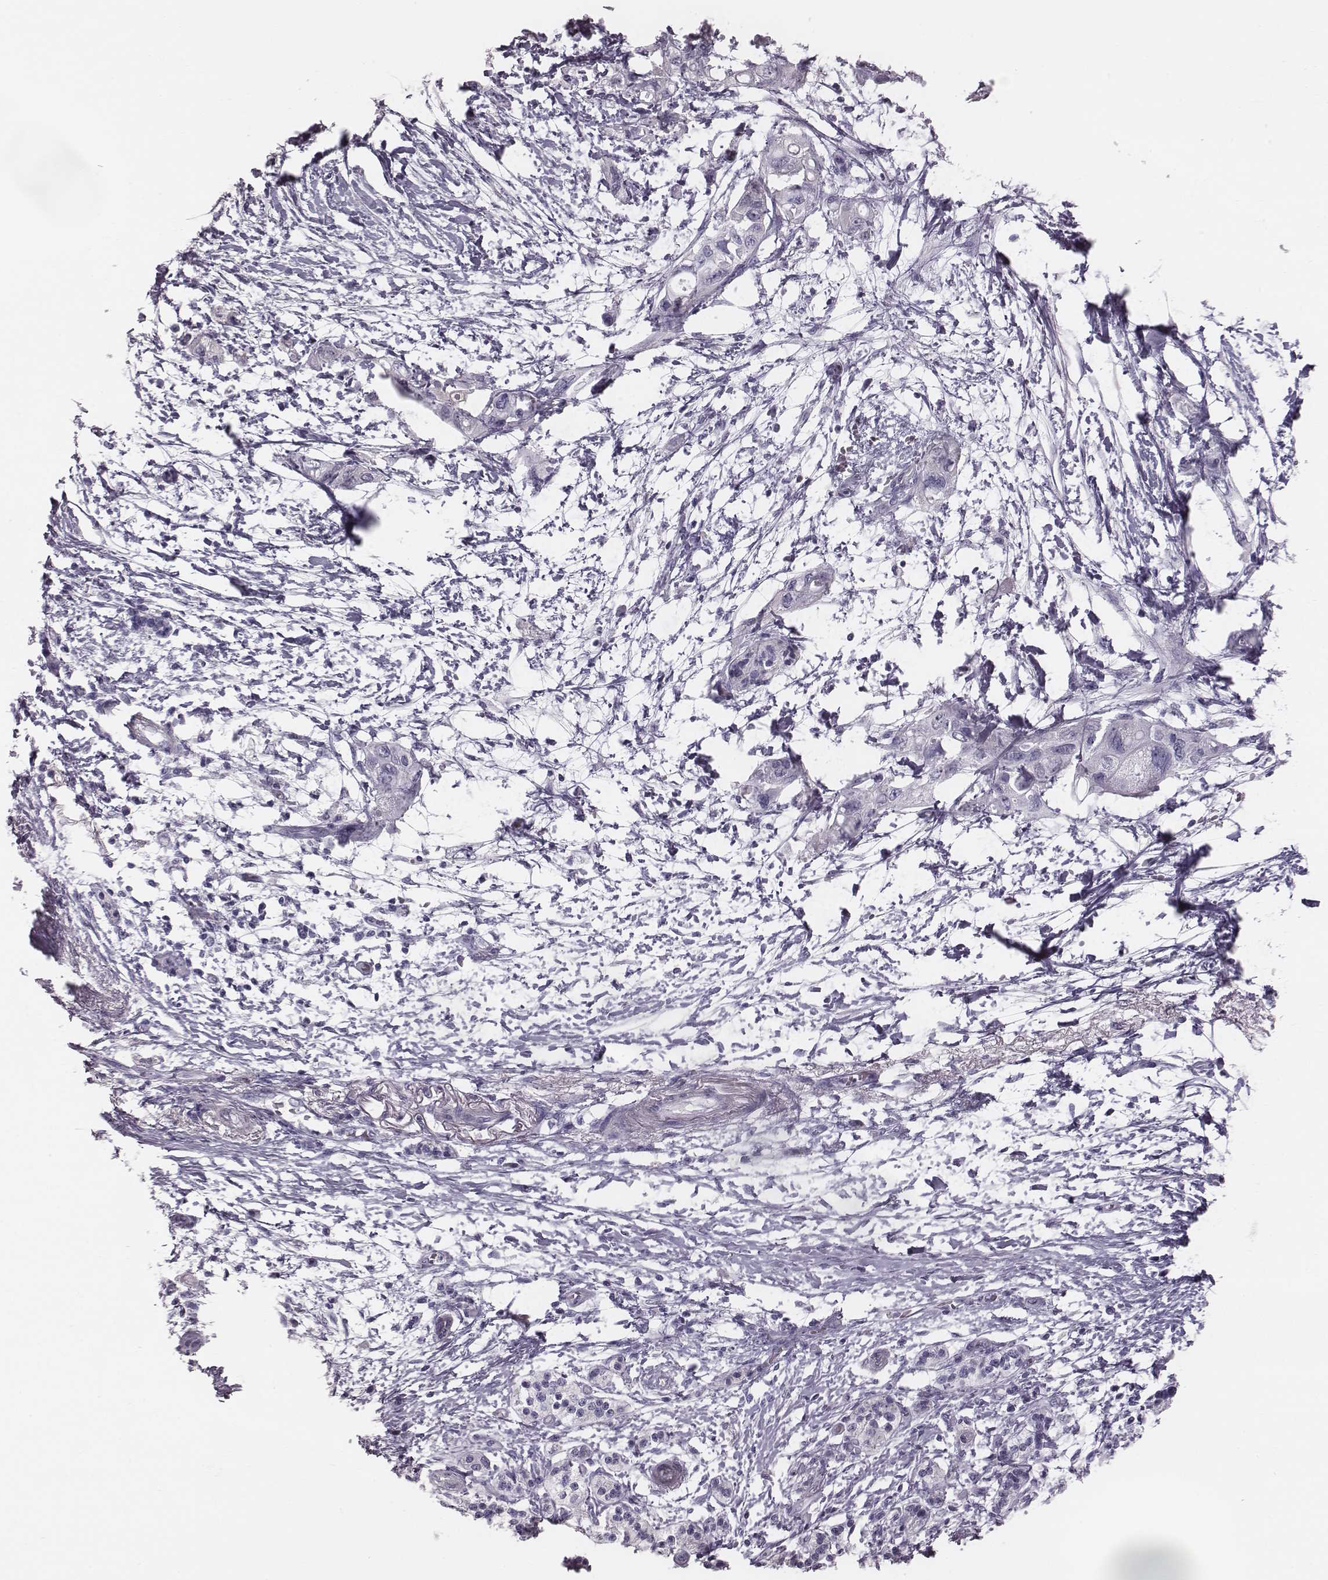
{"staining": {"intensity": "negative", "quantity": "none", "location": "none"}, "tissue": "pancreatic cancer", "cell_type": "Tumor cells", "image_type": "cancer", "snomed": [{"axis": "morphology", "description": "Adenocarcinoma, NOS"}, {"axis": "topography", "description": "Pancreas"}], "caption": "Immunohistochemical staining of human pancreatic adenocarcinoma exhibits no significant staining in tumor cells.", "gene": "CRISP1", "patient": {"sex": "female", "age": 72}}